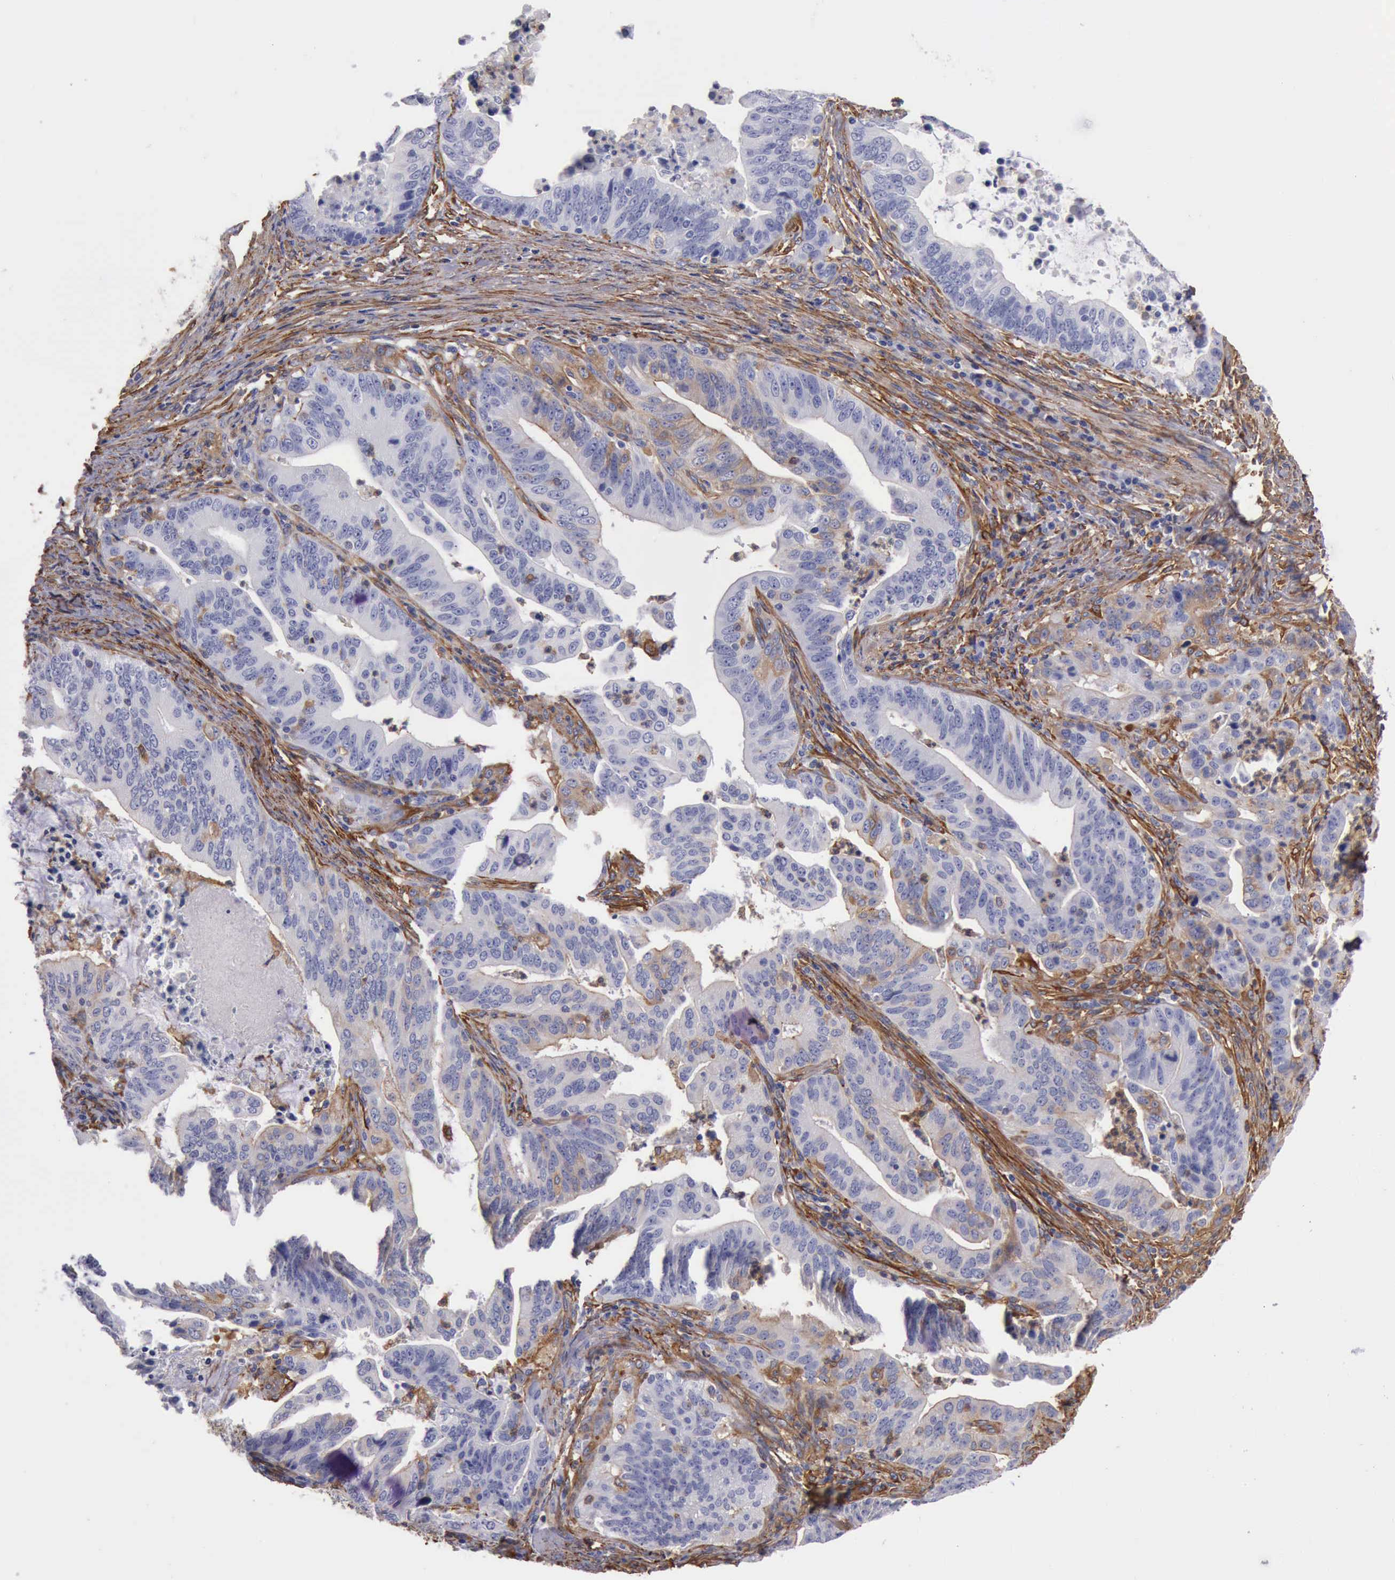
{"staining": {"intensity": "weak", "quantity": "<25%", "location": "cytoplasmic/membranous"}, "tissue": "stomach cancer", "cell_type": "Tumor cells", "image_type": "cancer", "snomed": [{"axis": "morphology", "description": "Adenocarcinoma, NOS"}, {"axis": "topography", "description": "Stomach, upper"}], "caption": "DAB (3,3'-diaminobenzidine) immunohistochemical staining of adenocarcinoma (stomach) demonstrates no significant positivity in tumor cells.", "gene": "FLNA", "patient": {"sex": "female", "age": 50}}